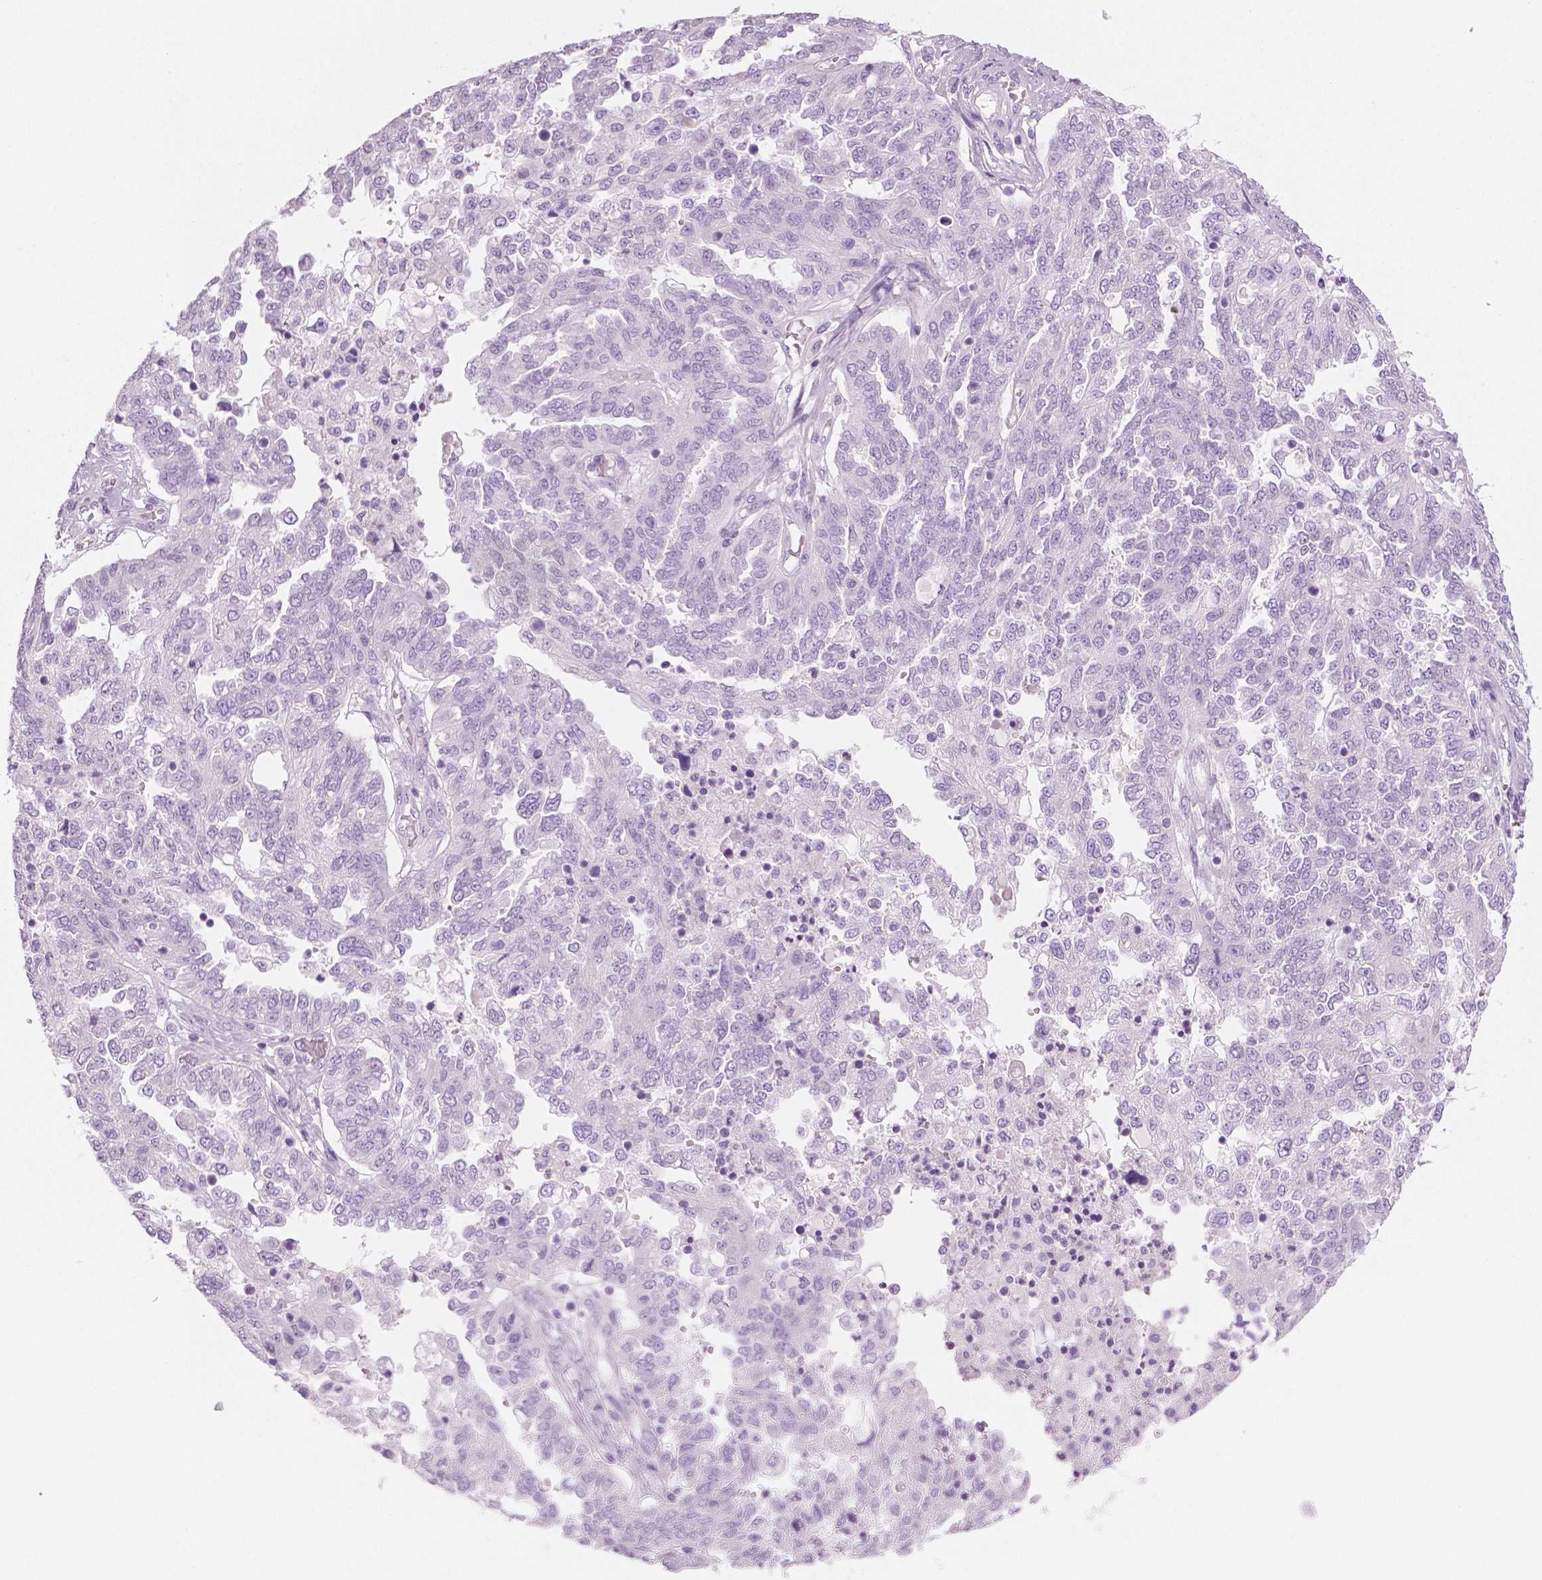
{"staining": {"intensity": "negative", "quantity": "none", "location": "none"}, "tissue": "ovarian cancer", "cell_type": "Tumor cells", "image_type": "cancer", "snomed": [{"axis": "morphology", "description": "Cystadenocarcinoma, serous, NOS"}, {"axis": "topography", "description": "Ovary"}], "caption": "Immunohistochemistry (IHC) of human ovarian cancer shows no positivity in tumor cells.", "gene": "PLIN4", "patient": {"sex": "female", "age": 67}}